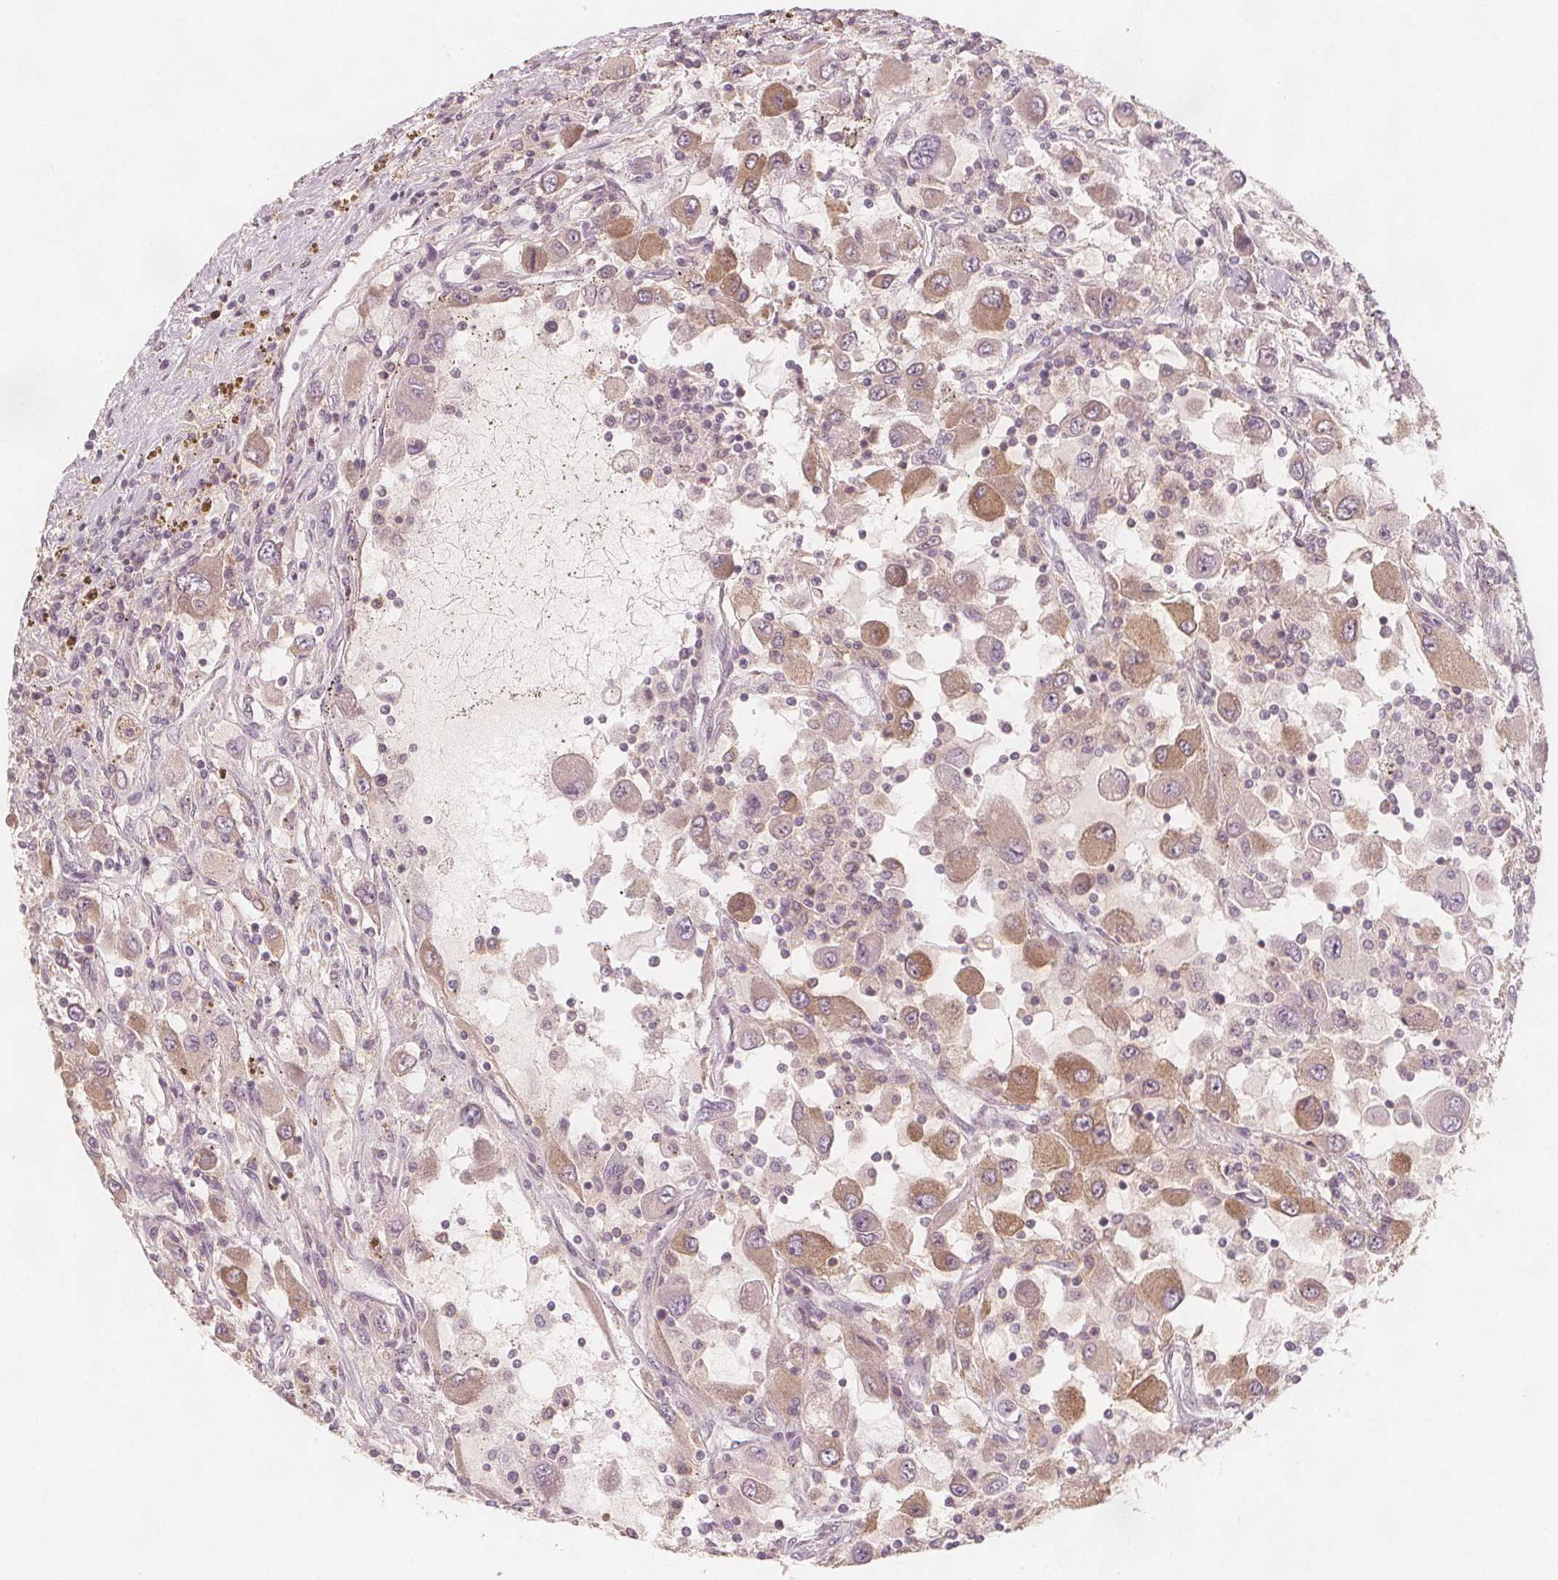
{"staining": {"intensity": "moderate", "quantity": "<25%", "location": "cytoplasmic/membranous"}, "tissue": "renal cancer", "cell_type": "Tumor cells", "image_type": "cancer", "snomed": [{"axis": "morphology", "description": "Adenocarcinoma, NOS"}, {"axis": "topography", "description": "Kidney"}], "caption": "Tumor cells reveal low levels of moderate cytoplasmic/membranous staining in about <25% of cells in human renal cancer (adenocarcinoma).", "gene": "NCSTN", "patient": {"sex": "female", "age": 67}}